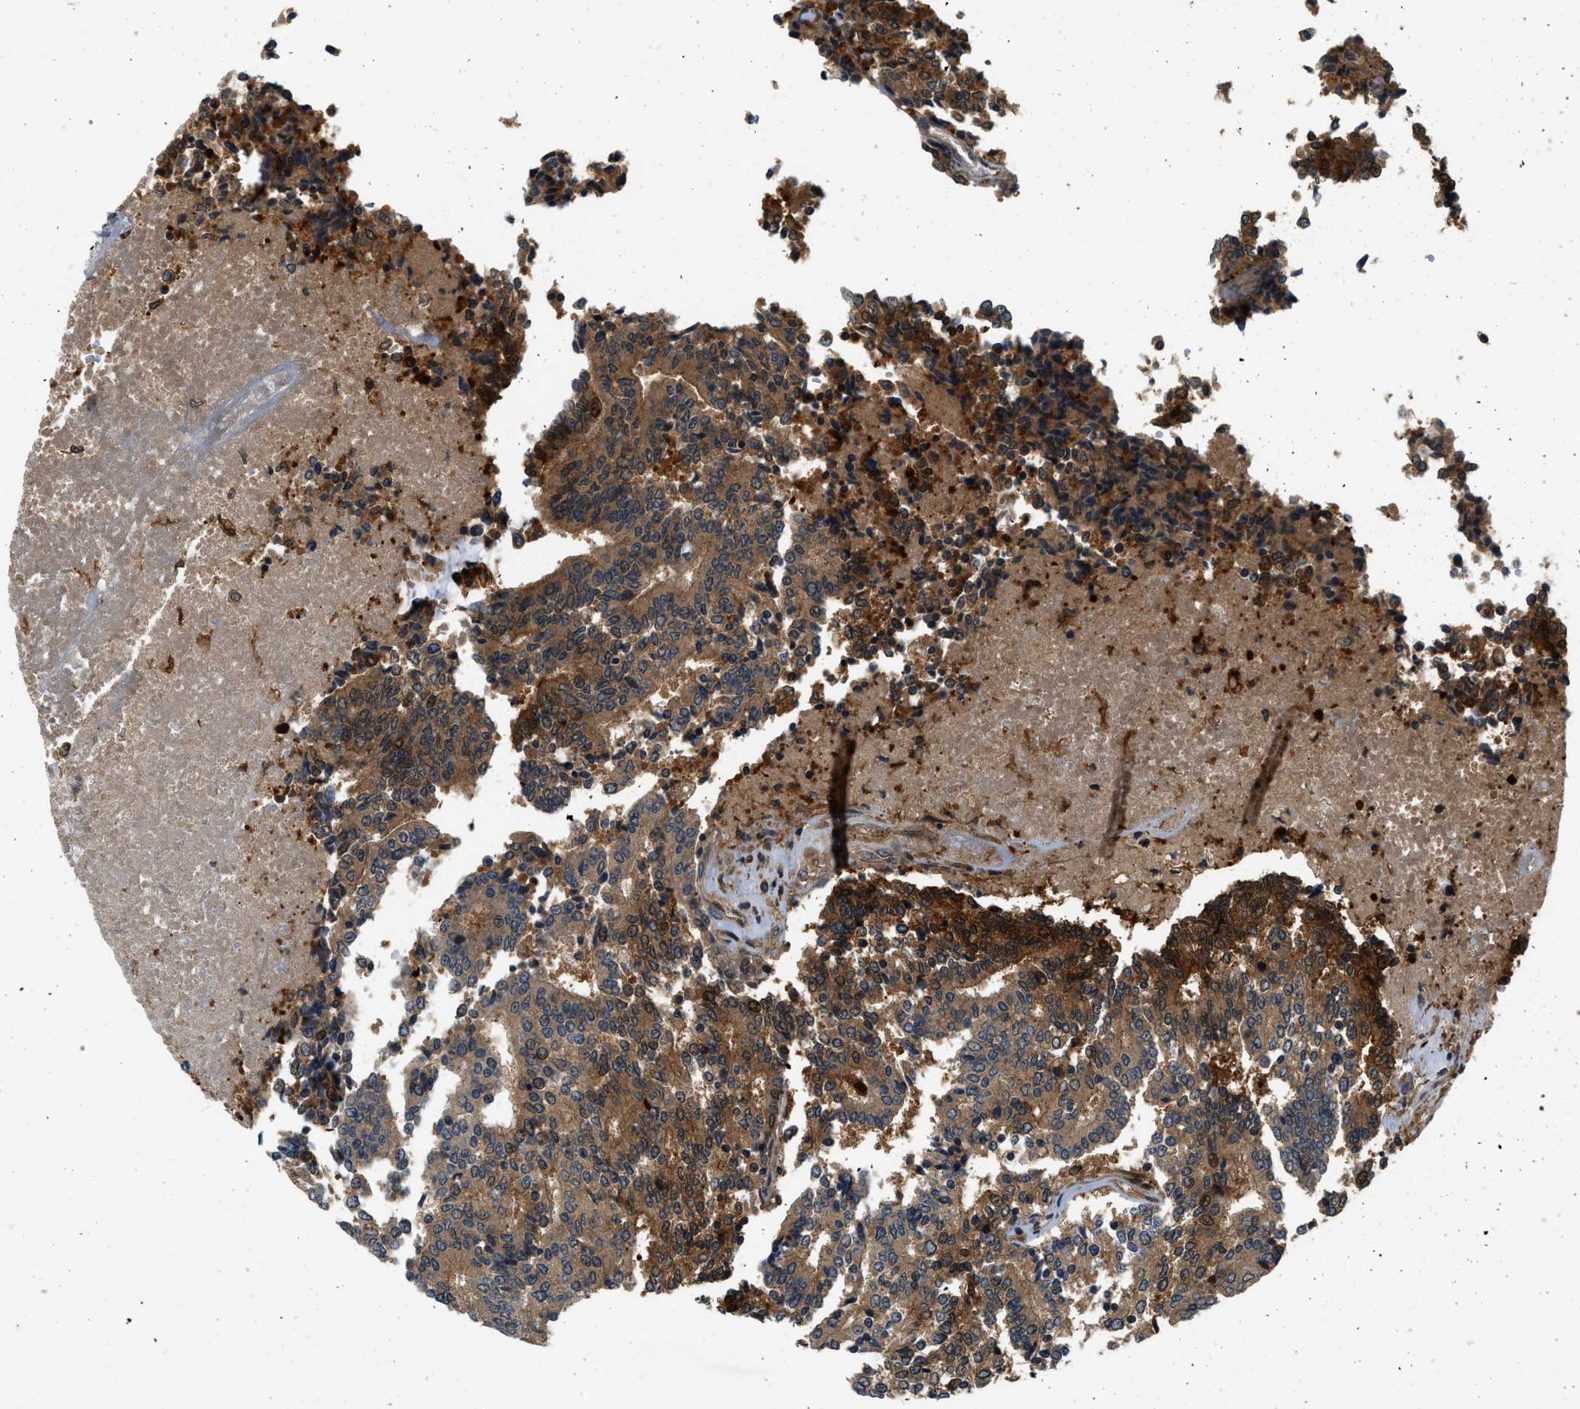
{"staining": {"intensity": "moderate", "quantity": ">75%", "location": "cytoplasmic/membranous"}, "tissue": "prostate cancer", "cell_type": "Tumor cells", "image_type": "cancer", "snomed": [{"axis": "morphology", "description": "Normal tissue, NOS"}, {"axis": "morphology", "description": "Adenocarcinoma, High grade"}, {"axis": "topography", "description": "Prostate"}, {"axis": "topography", "description": "Seminal veicle"}], "caption": "Approximately >75% of tumor cells in human adenocarcinoma (high-grade) (prostate) exhibit moderate cytoplasmic/membranous protein staining as visualized by brown immunohistochemical staining.", "gene": "GPR31", "patient": {"sex": "male", "age": 55}}